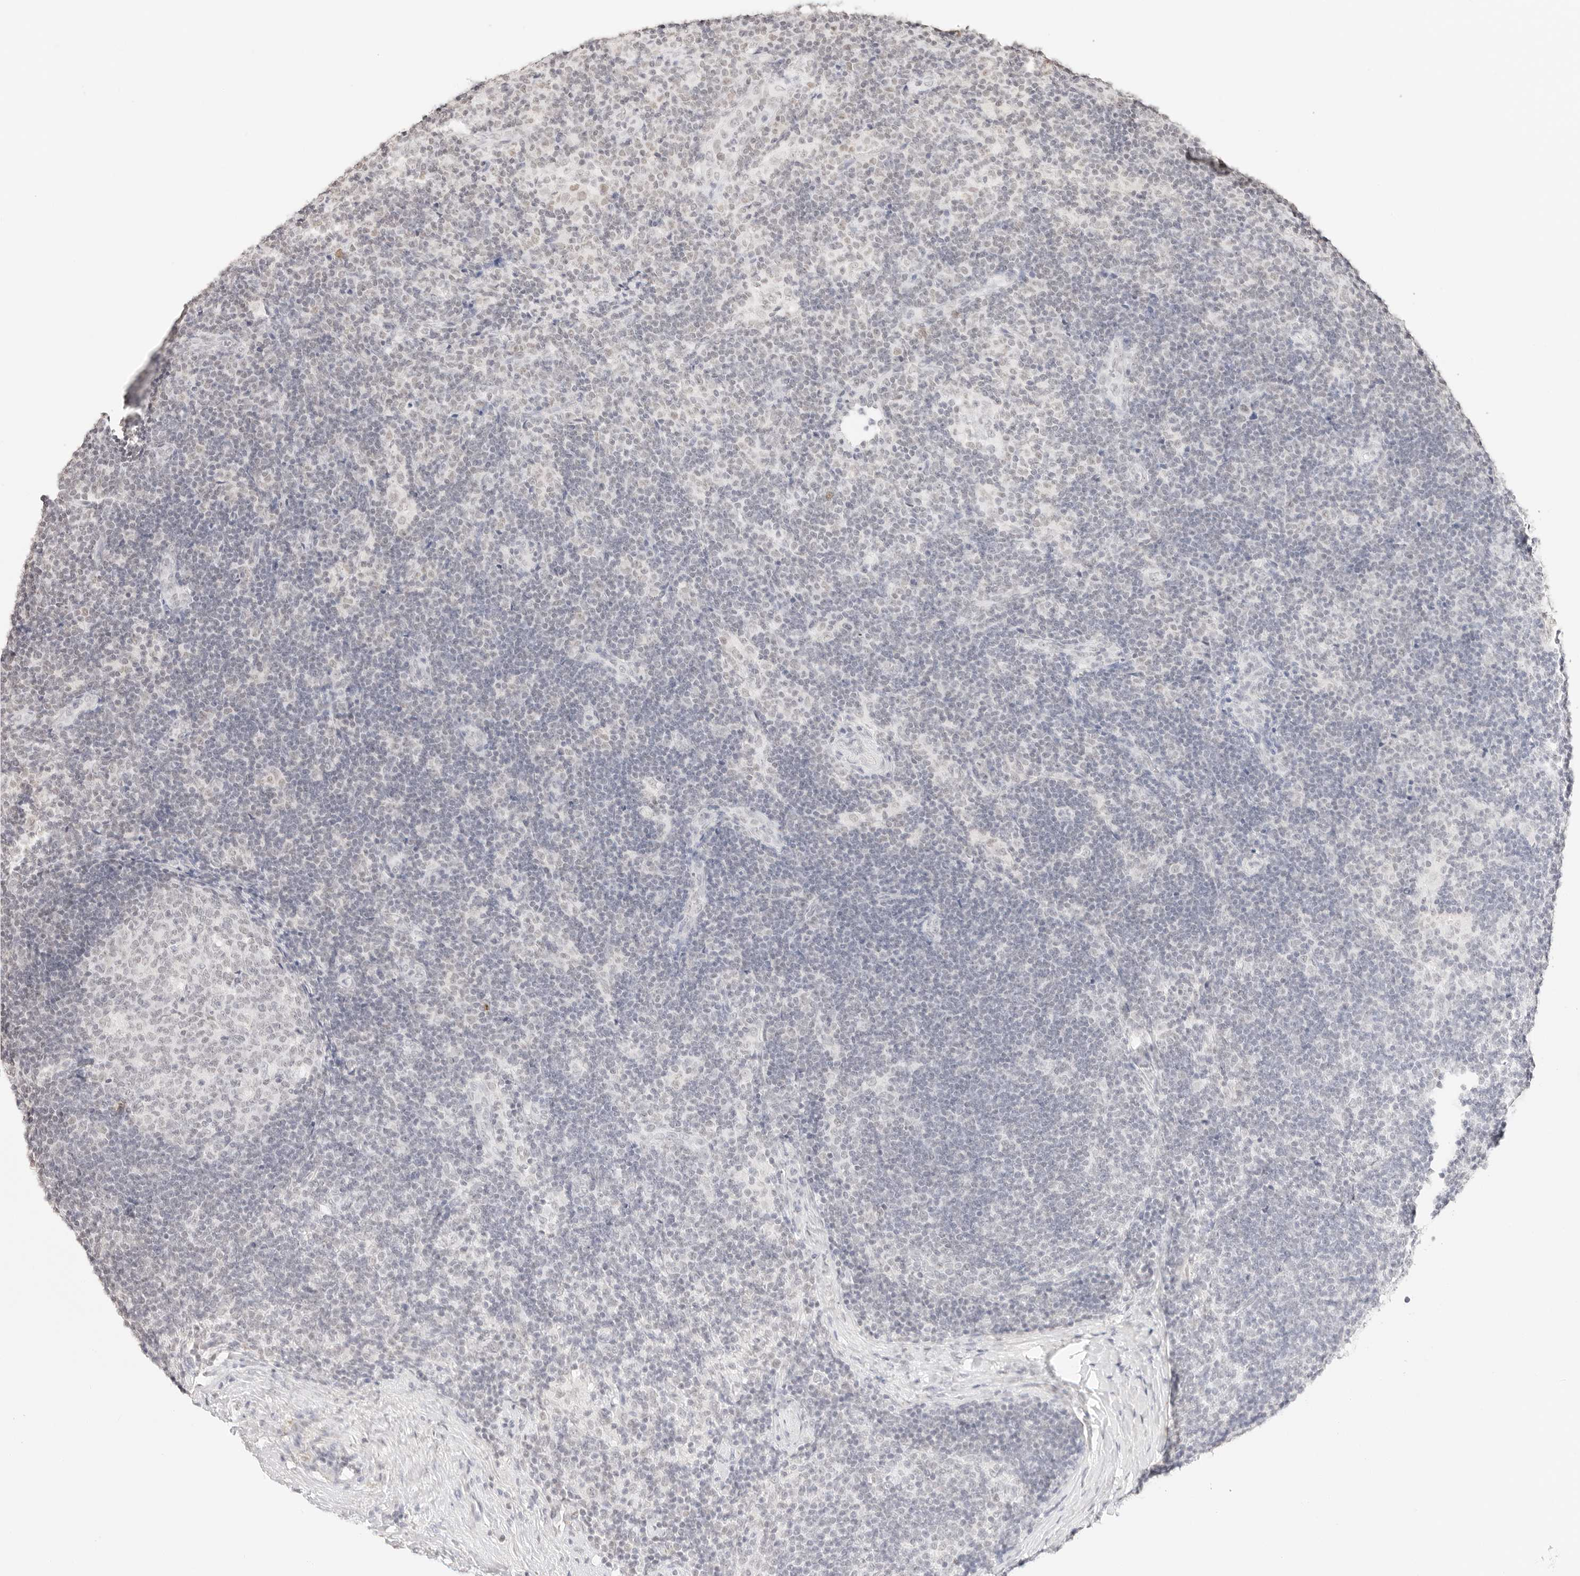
{"staining": {"intensity": "negative", "quantity": "none", "location": "none"}, "tissue": "lymph node", "cell_type": "Germinal center cells", "image_type": "normal", "snomed": [{"axis": "morphology", "description": "Normal tissue, NOS"}, {"axis": "topography", "description": "Lymph node"}], "caption": "Germinal center cells are negative for brown protein staining in normal lymph node. (Immunohistochemistry (ihc), brightfield microscopy, high magnification).", "gene": "FBLN5", "patient": {"sex": "female", "age": 22}}